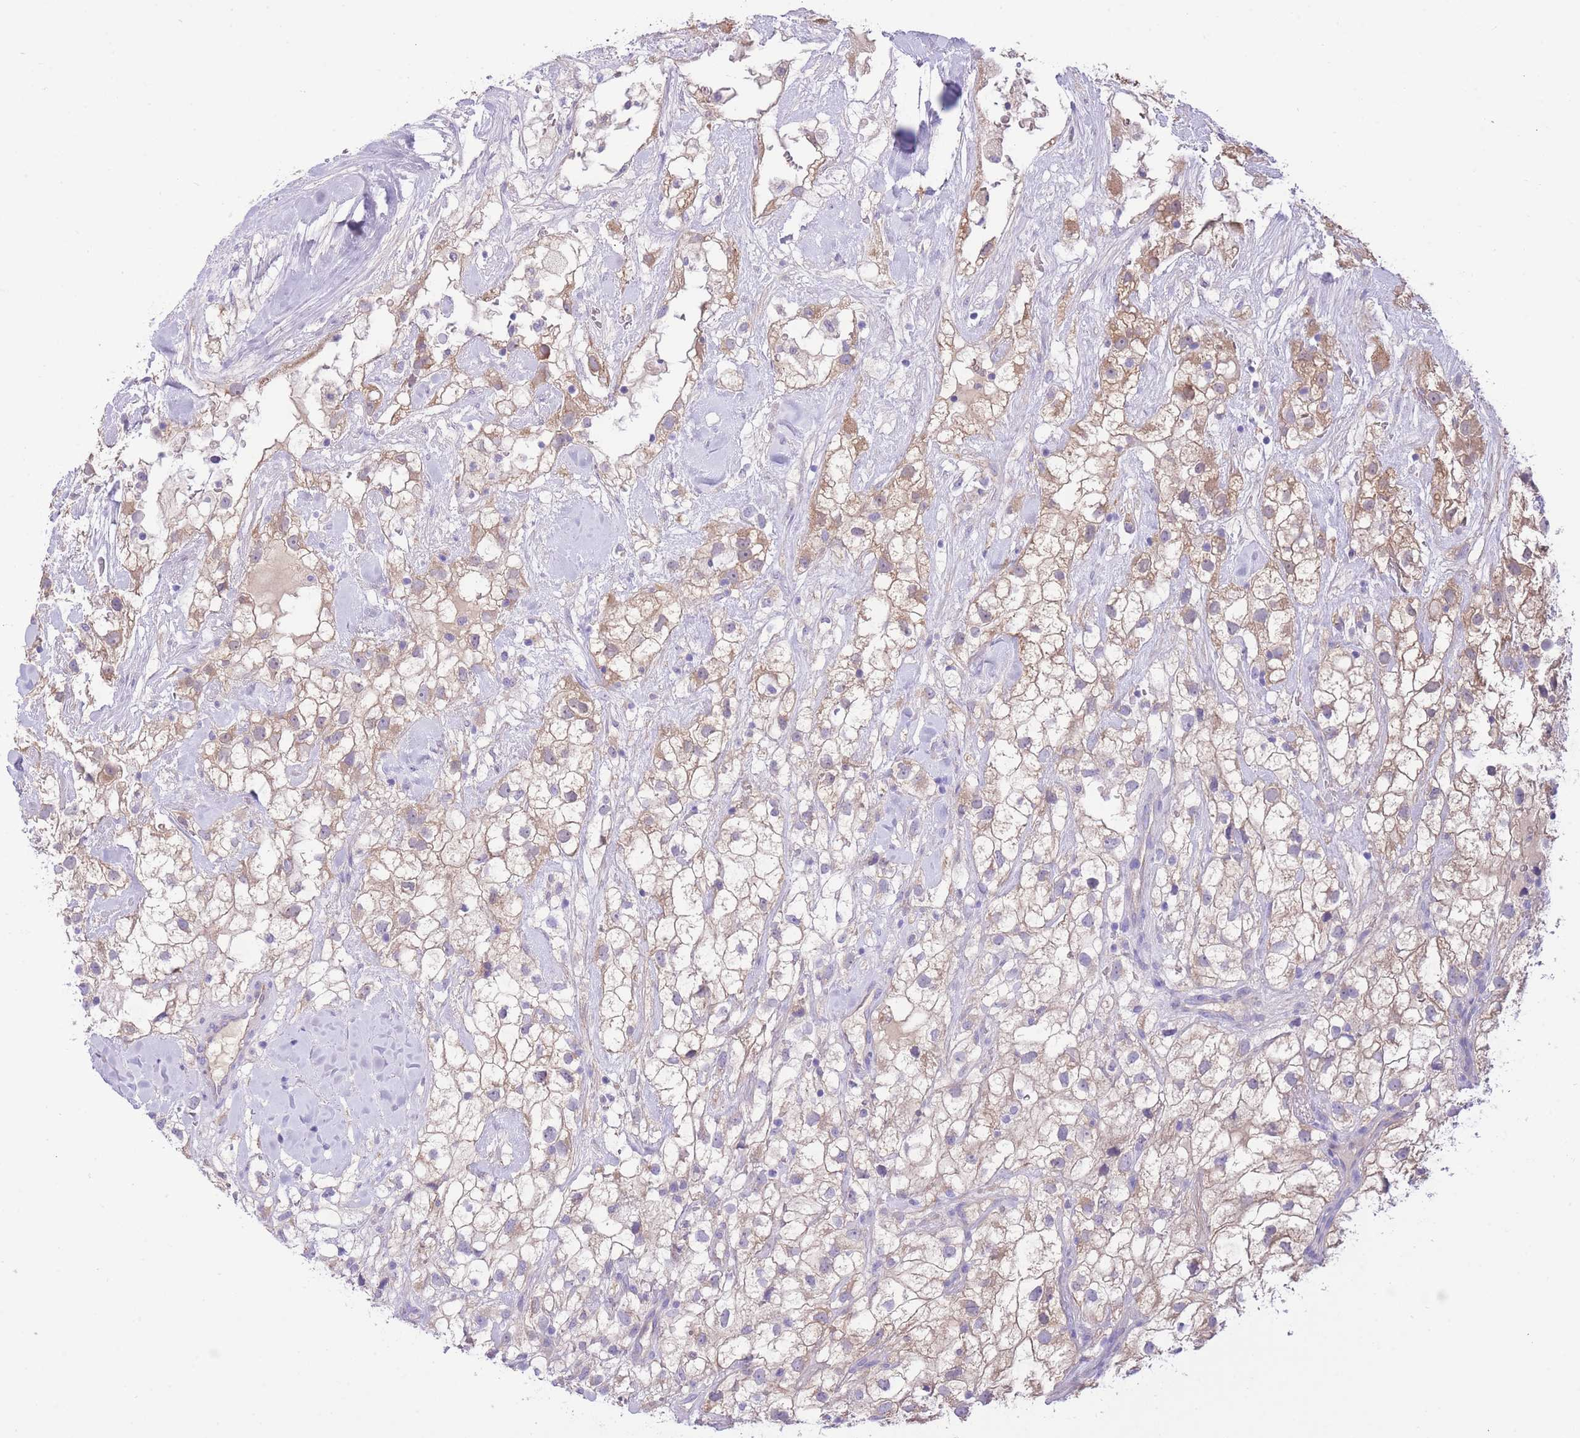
{"staining": {"intensity": "weak", "quantity": "25%-75%", "location": "cytoplasmic/membranous"}, "tissue": "renal cancer", "cell_type": "Tumor cells", "image_type": "cancer", "snomed": [{"axis": "morphology", "description": "Adenocarcinoma, NOS"}, {"axis": "topography", "description": "Kidney"}], "caption": "Renal cancer stained with DAB immunohistochemistry demonstrates low levels of weak cytoplasmic/membranous staining in about 25%-75% of tumor cells.", "gene": "PGM1", "patient": {"sex": "male", "age": 59}}